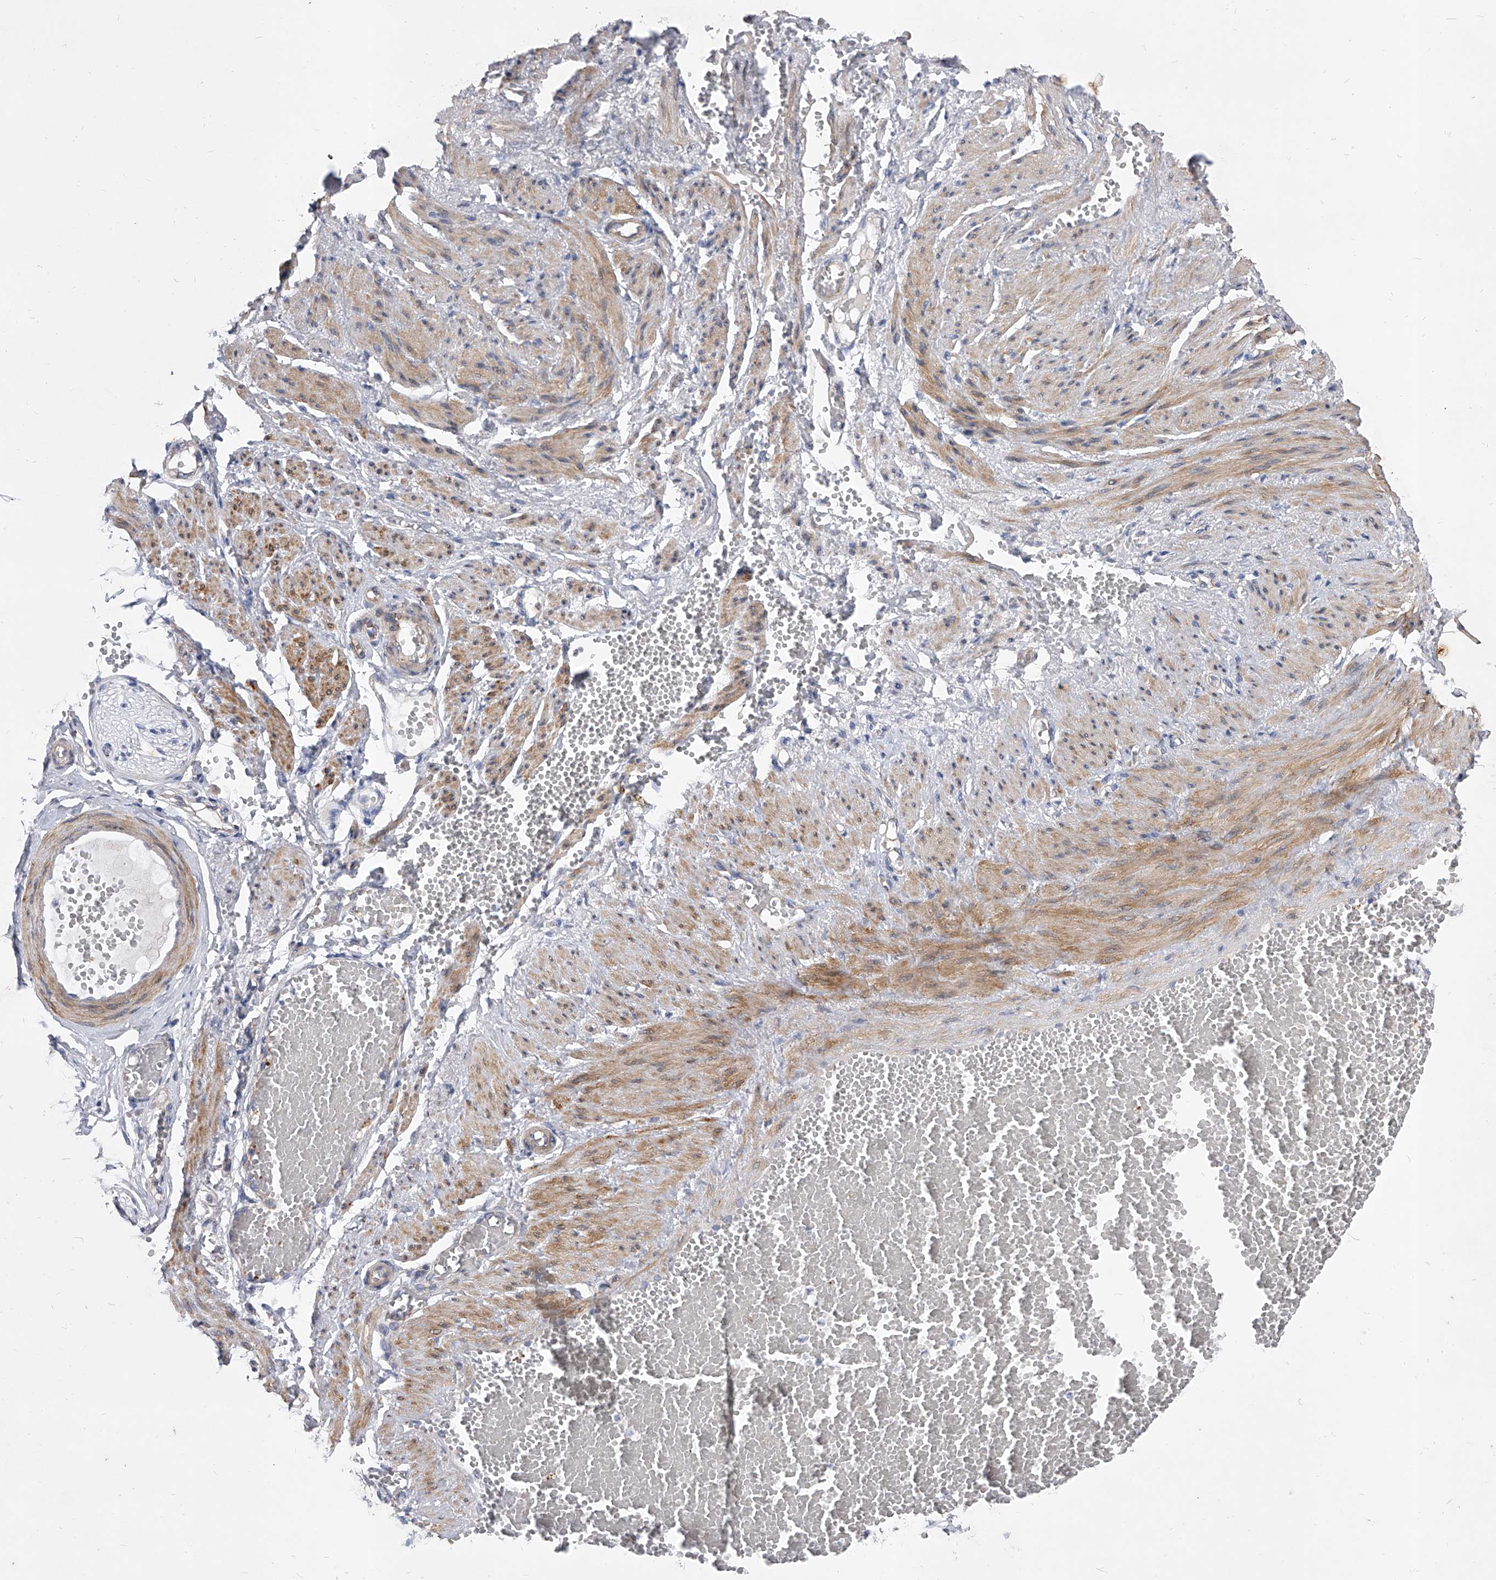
{"staining": {"intensity": "weak", "quantity": "<25%", "location": "cytoplasmic/membranous"}, "tissue": "soft tissue", "cell_type": "Chondrocytes", "image_type": "normal", "snomed": [{"axis": "morphology", "description": "Normal tissue, NOS"}, {"axis": "topography", "description": "Smooth muscle"}, {"axis": "topography", "description": "Peripheral nerve tissue"}], "caption": "The micrograph displays no staining of chondrocytes in benign soft tissue. The staining is performed using DAB (3,3'-diaminobenzidine) brown chromogen with nuclei counter-stained in using hematoxylin.", "gene": "ENSG00000250424", "patient": {"sex": "female", "age": 39}}